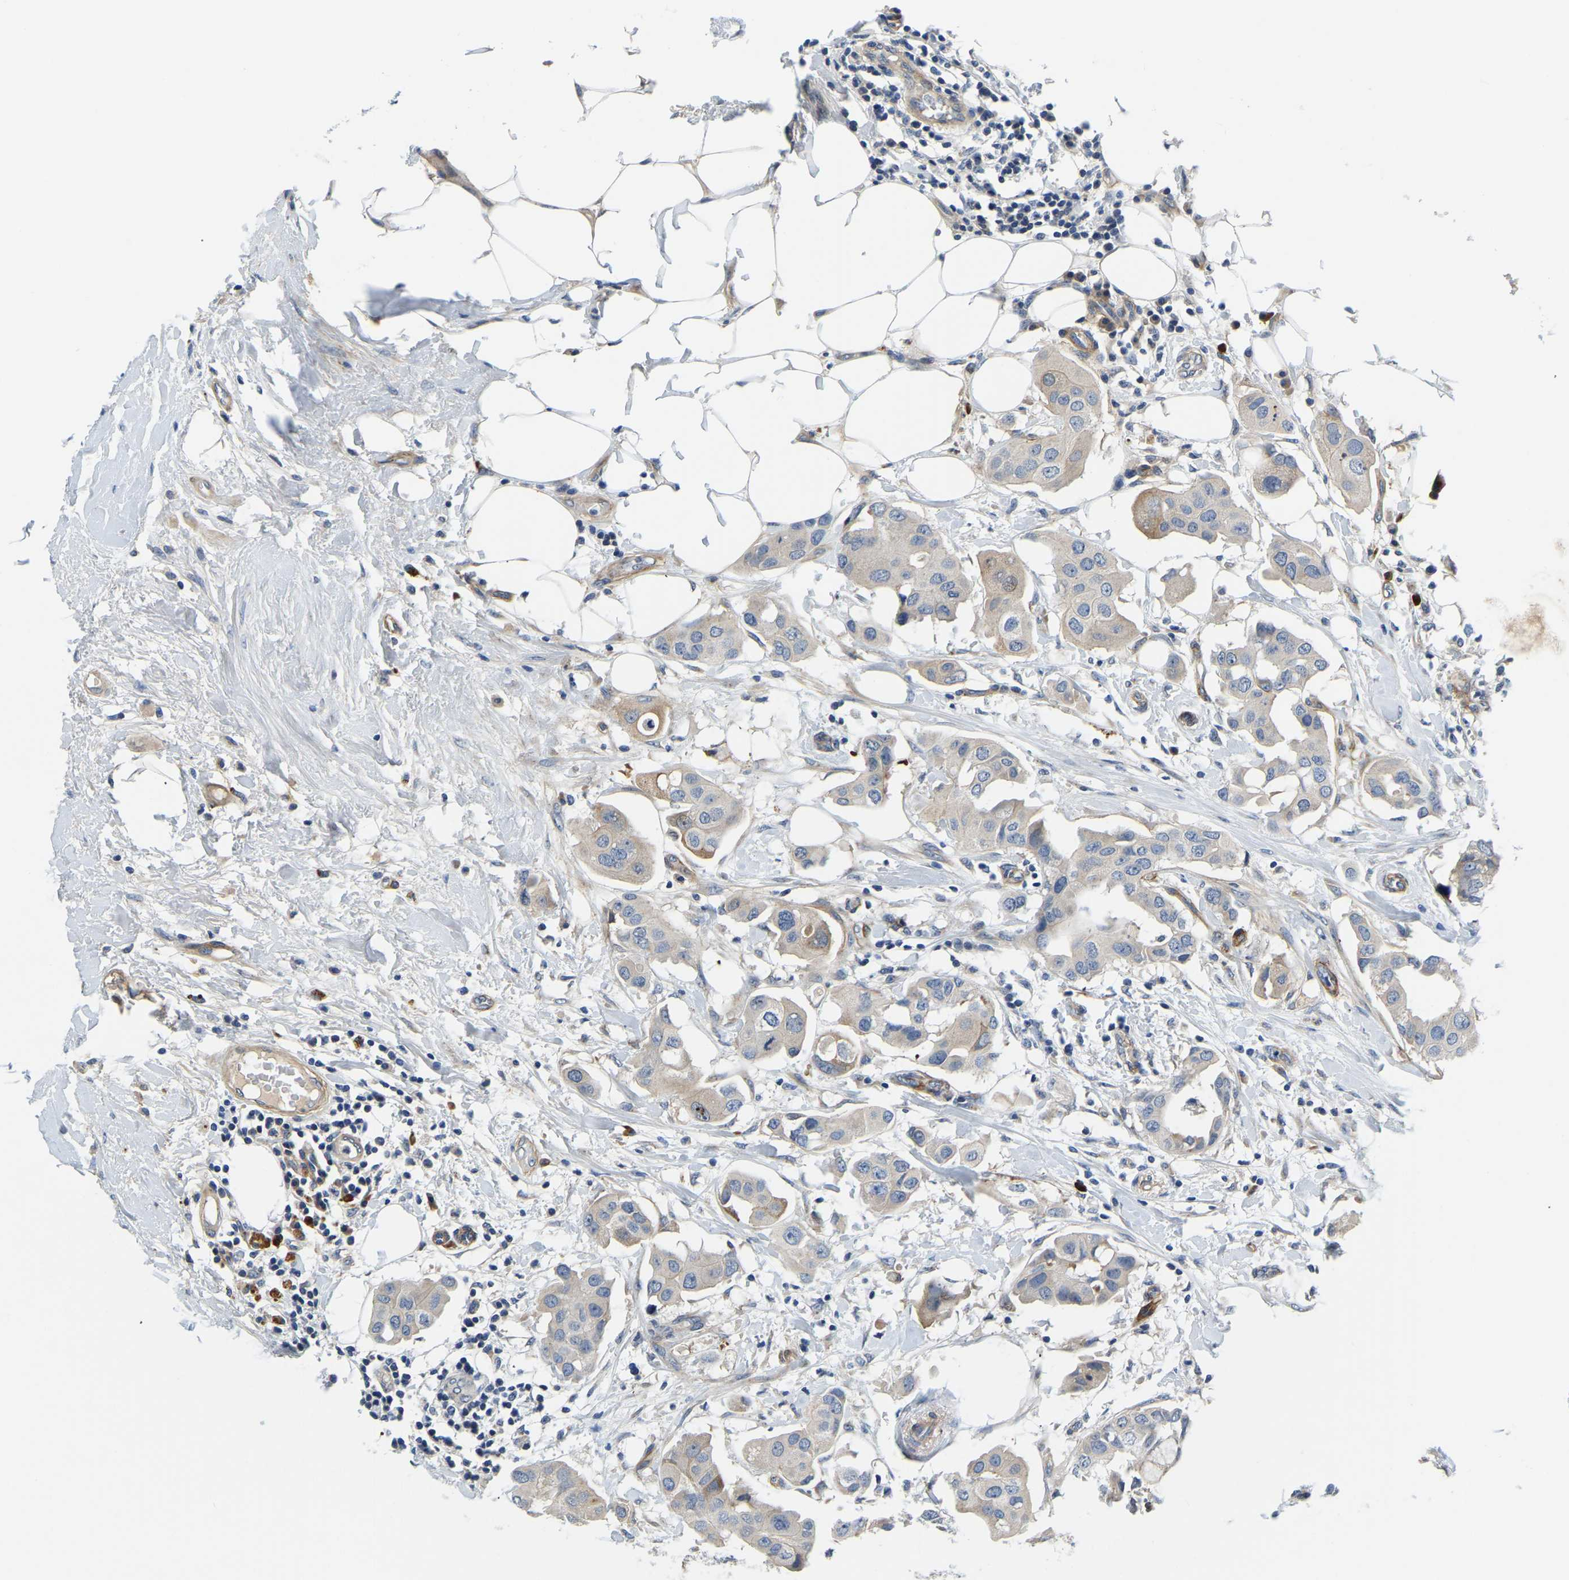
{"staining": {"intensity": "weak", "quantity": "25%-75%", "location": "cytoplasmic/membranous"}, "tissue": "breast cancer", "cell_type": "Tumor cells", "image_type": "cancer", "snomed": [{"axis": "morphology", "description": "Duct carcinoma"}, {"axis": "topography", "description": "Breast"}], "caption": "An immunohistochemistry (IHC) photomicrograph of neoplastic tissue is shown. Protein staining in brown highlights weak cytoplasmic/membranous positivity in breast cancer within tumor cells. Ihc stains the protein in brown and the nuclei are stained blue.", "gene": "LIAS", "patient": {"sex": "female", "age": 40}}